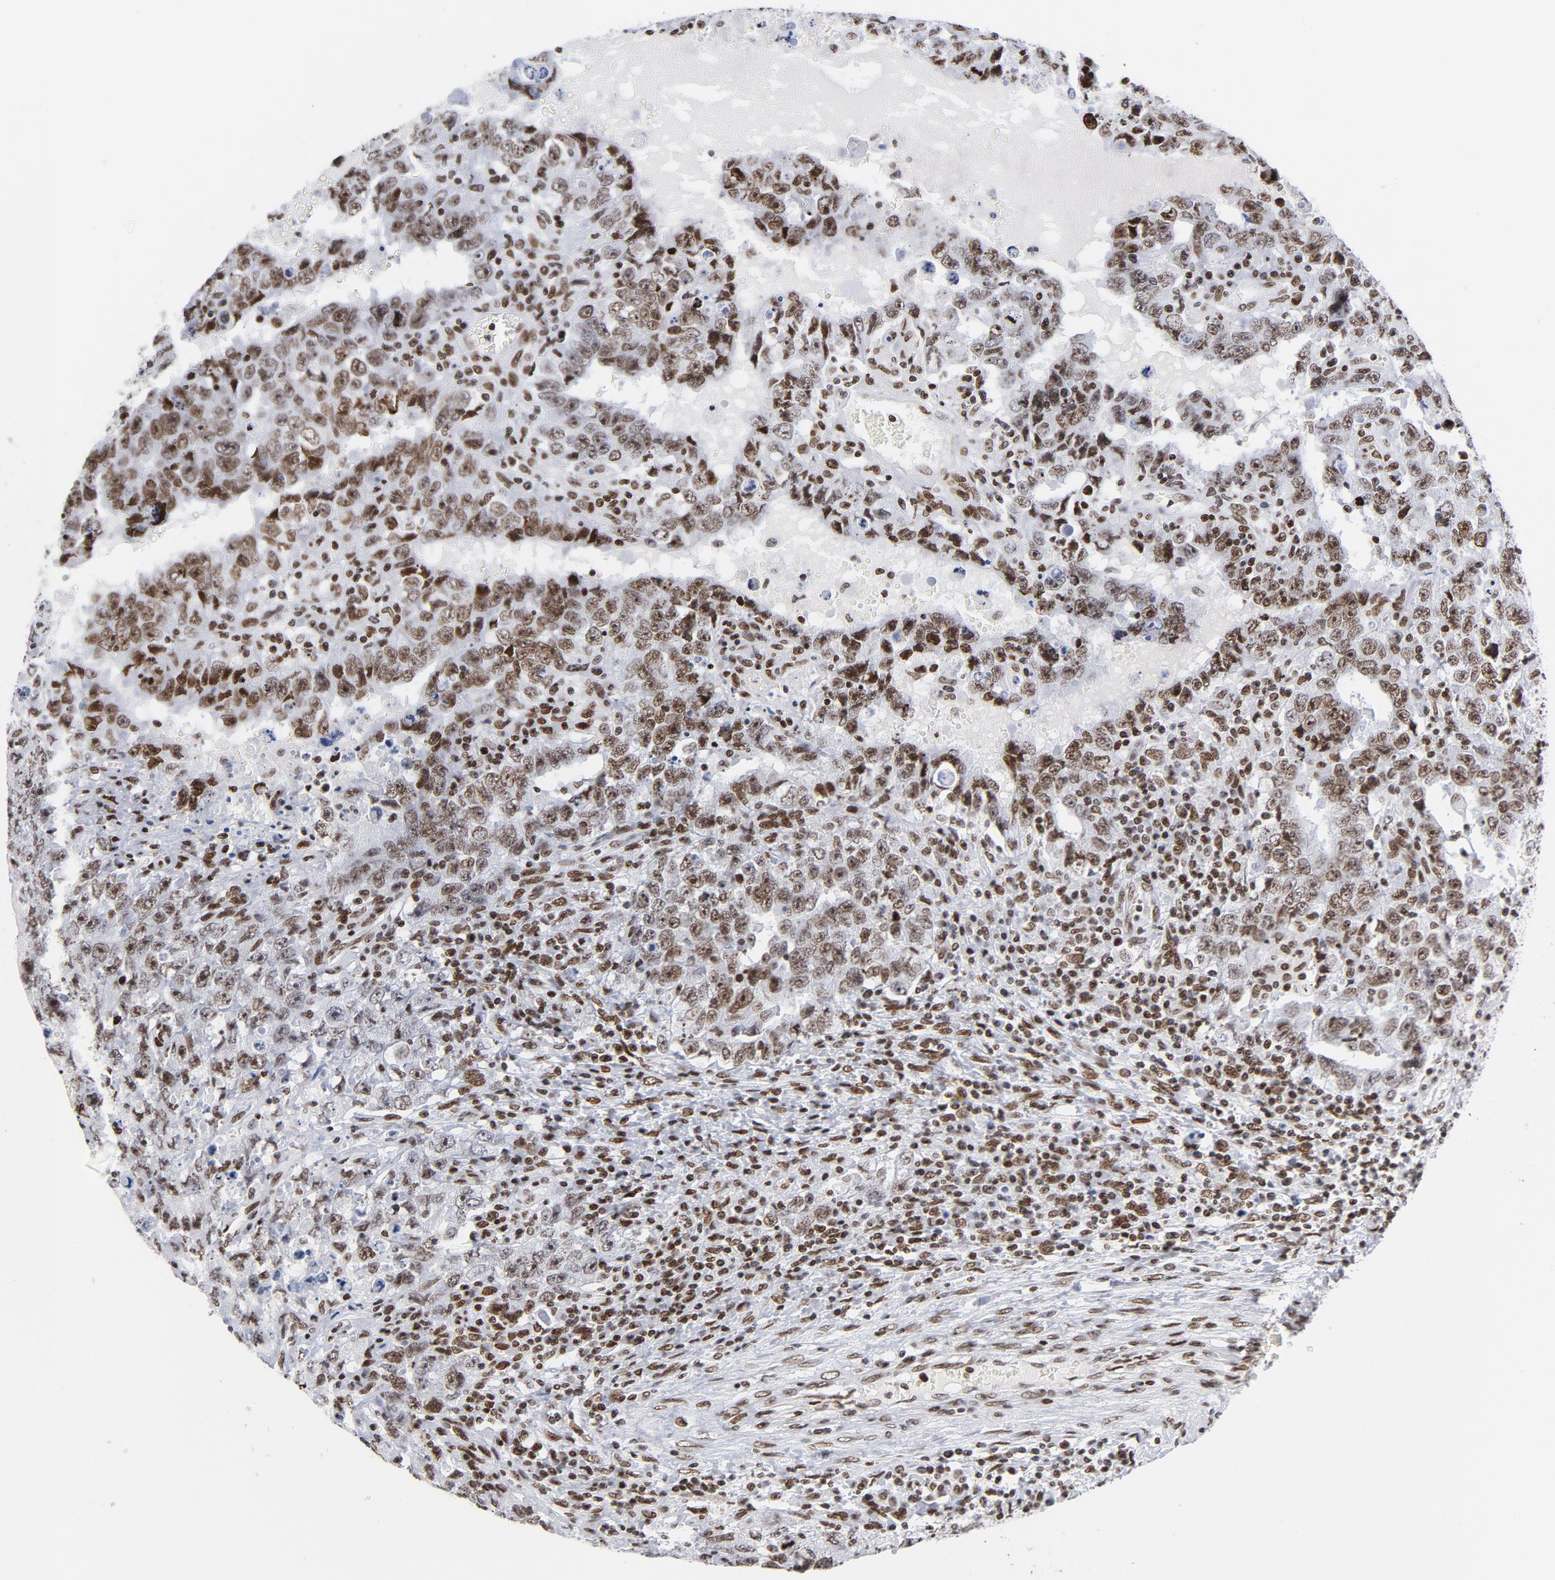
{"staining": {"intensity": "moderate", "quantity": ">75%", "location": "nuclear"}, "tissue": "testis cancer", "cell_type": "Tumor cells", "image_type": "cancer", "snomed": [{"axis": "morphology", "description": "Carcinoma, Embryonal, NOS"}, {"axis": "topography", "description": "Testis"}], "caption": "Brown immunohistochemical staining in human embryonal carcinoma (testis) demonstrates moderate nuclear positivity in approximately >75% of tumor cells.", "gene": "TOP2B", "patient": {"sex": "male", "age": 26}}